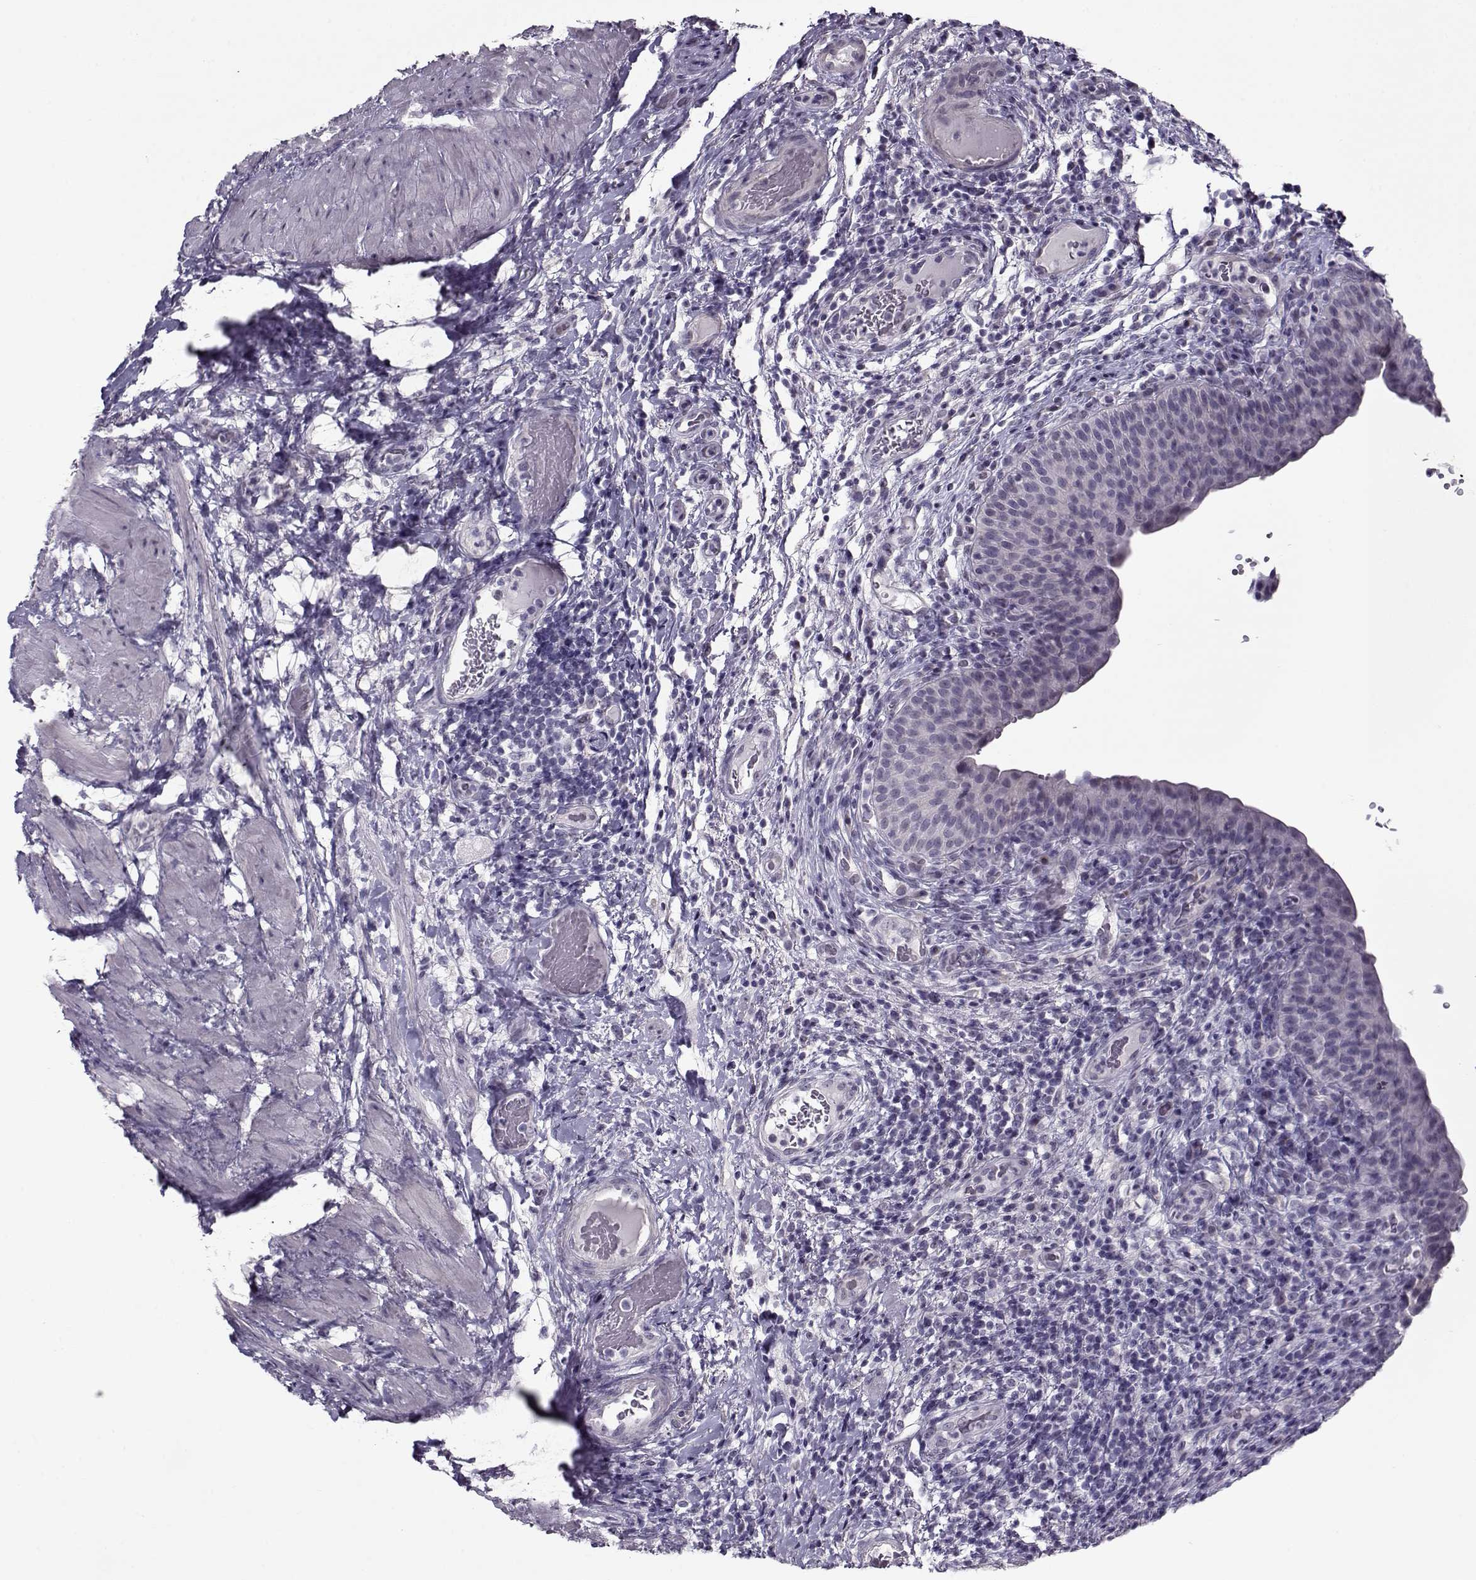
{"staining": {"intensity": "negative", "quantity": "none", "location": "none"}, "tissue": "urinary bladder", "cell_type": "Urothelial cells", "image_type": "normal", "snomed": [{"axis": "morphology", "description": "Normal tissue, NOS"}, {"axis": "topography", "description": "Urinary bladder"}], "caption": "Urothelial cells show no significant positivity in benign urinary bladder. The staining was performed using DAB (3,3'-diaminobenzidine) to visualize the protein expression in brown, while the nuclei were stained in blue with hematoxylin (Magnification: 20x).", "gene": "SEC16B", "patient": {"sex": "male", "age": 66}}